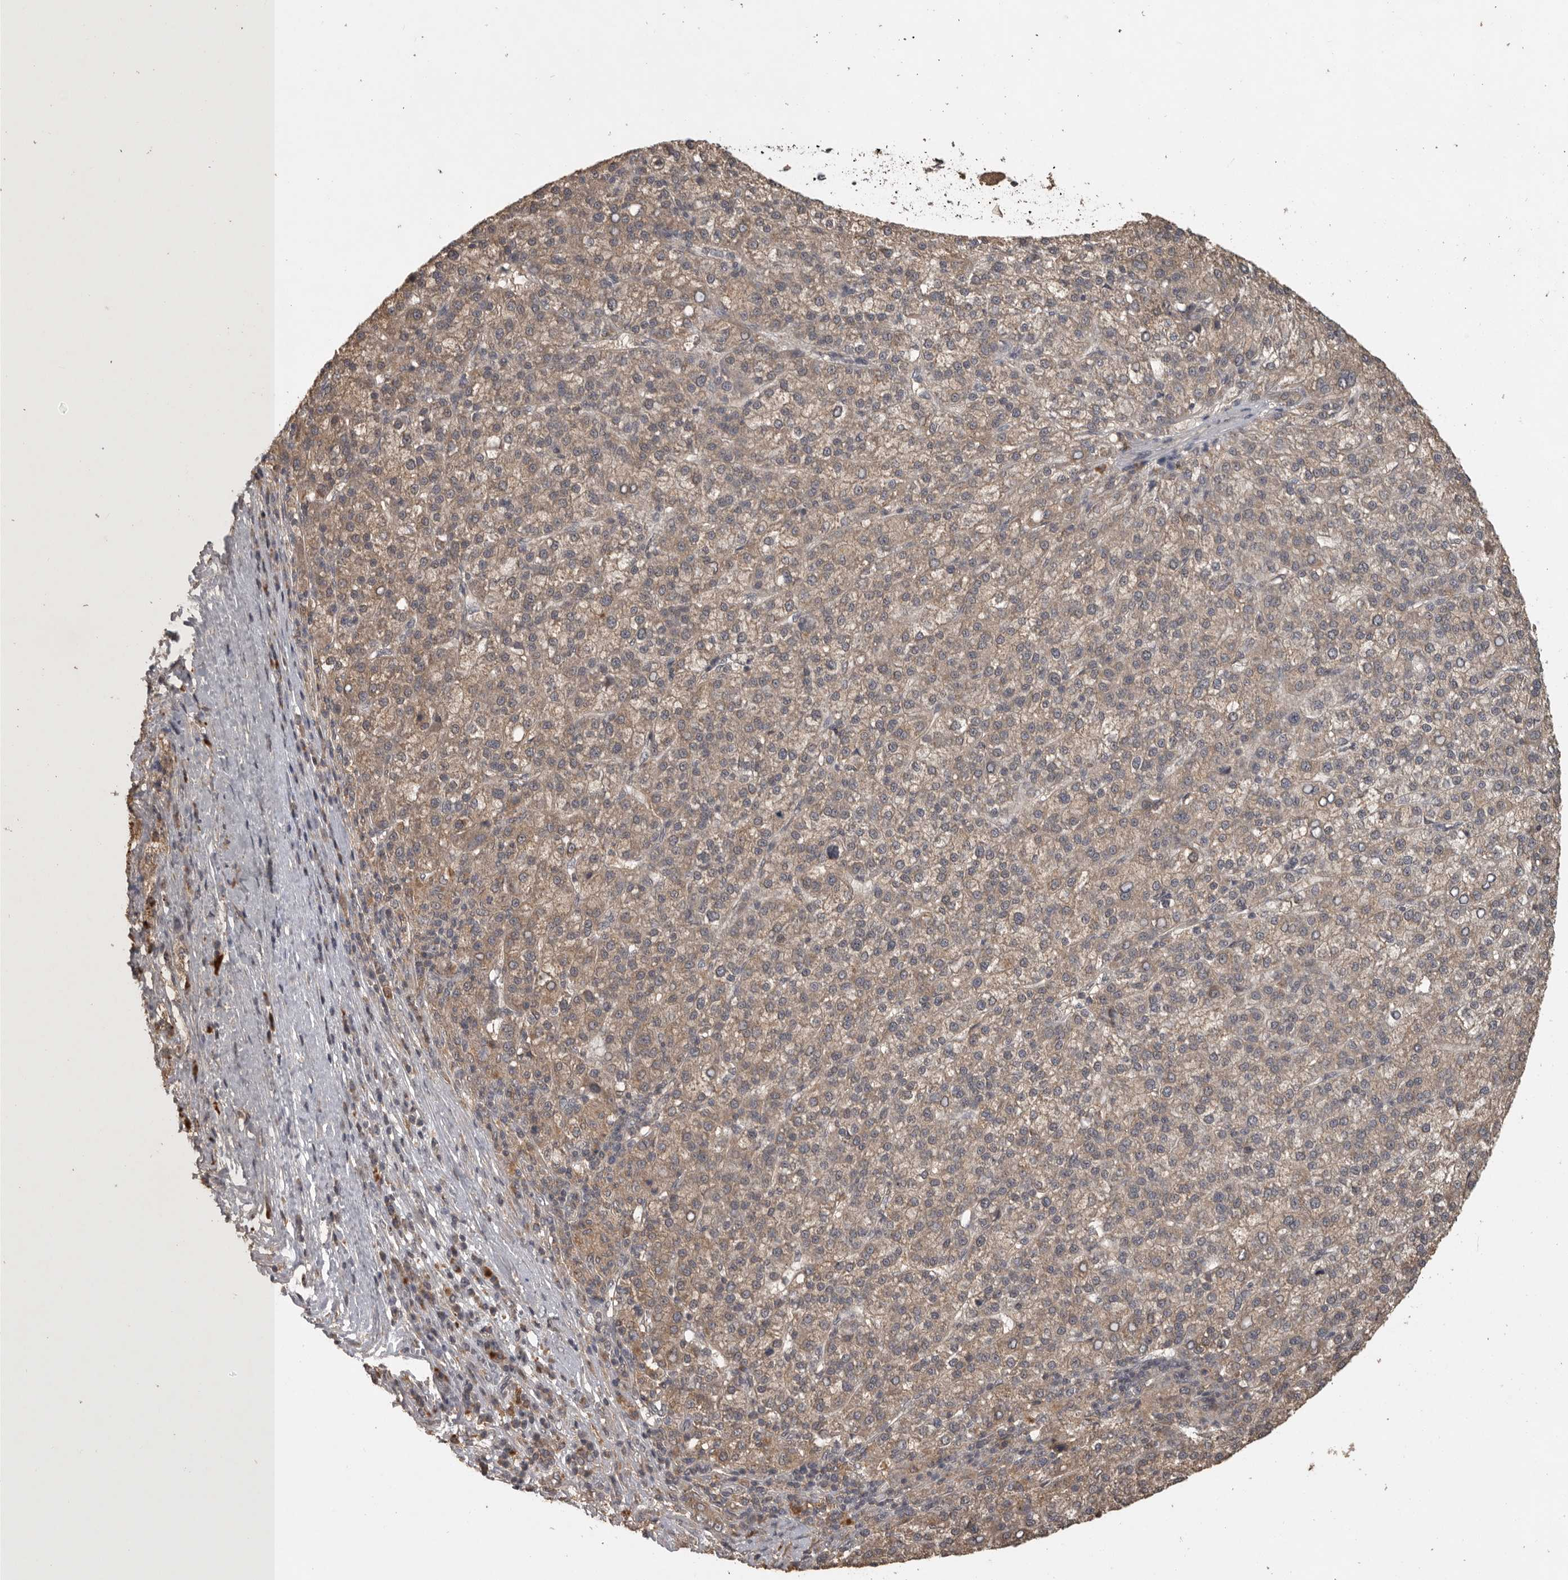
{"staining": {"intensity": "weak", "quantity": ">75%", "location": "cytoplasmic/membranous"}, "tissue": "liver cancer", "cell_type": "Tumor cells", "image_type": "cancer", "snomed": [{"axis": "morphology", "description": "Carcinoma, Hepatocellular, NOS"}, {"axis": "topography", "description": "Liver"}], "caption": "Human liver cancer stained with a brown dye exhibits weak cytoplasmic/membranous positive staining in about >75% of tumor cells.", "gene": "ADAMTS4", "patient": {"sex": "female", "age": 58}}